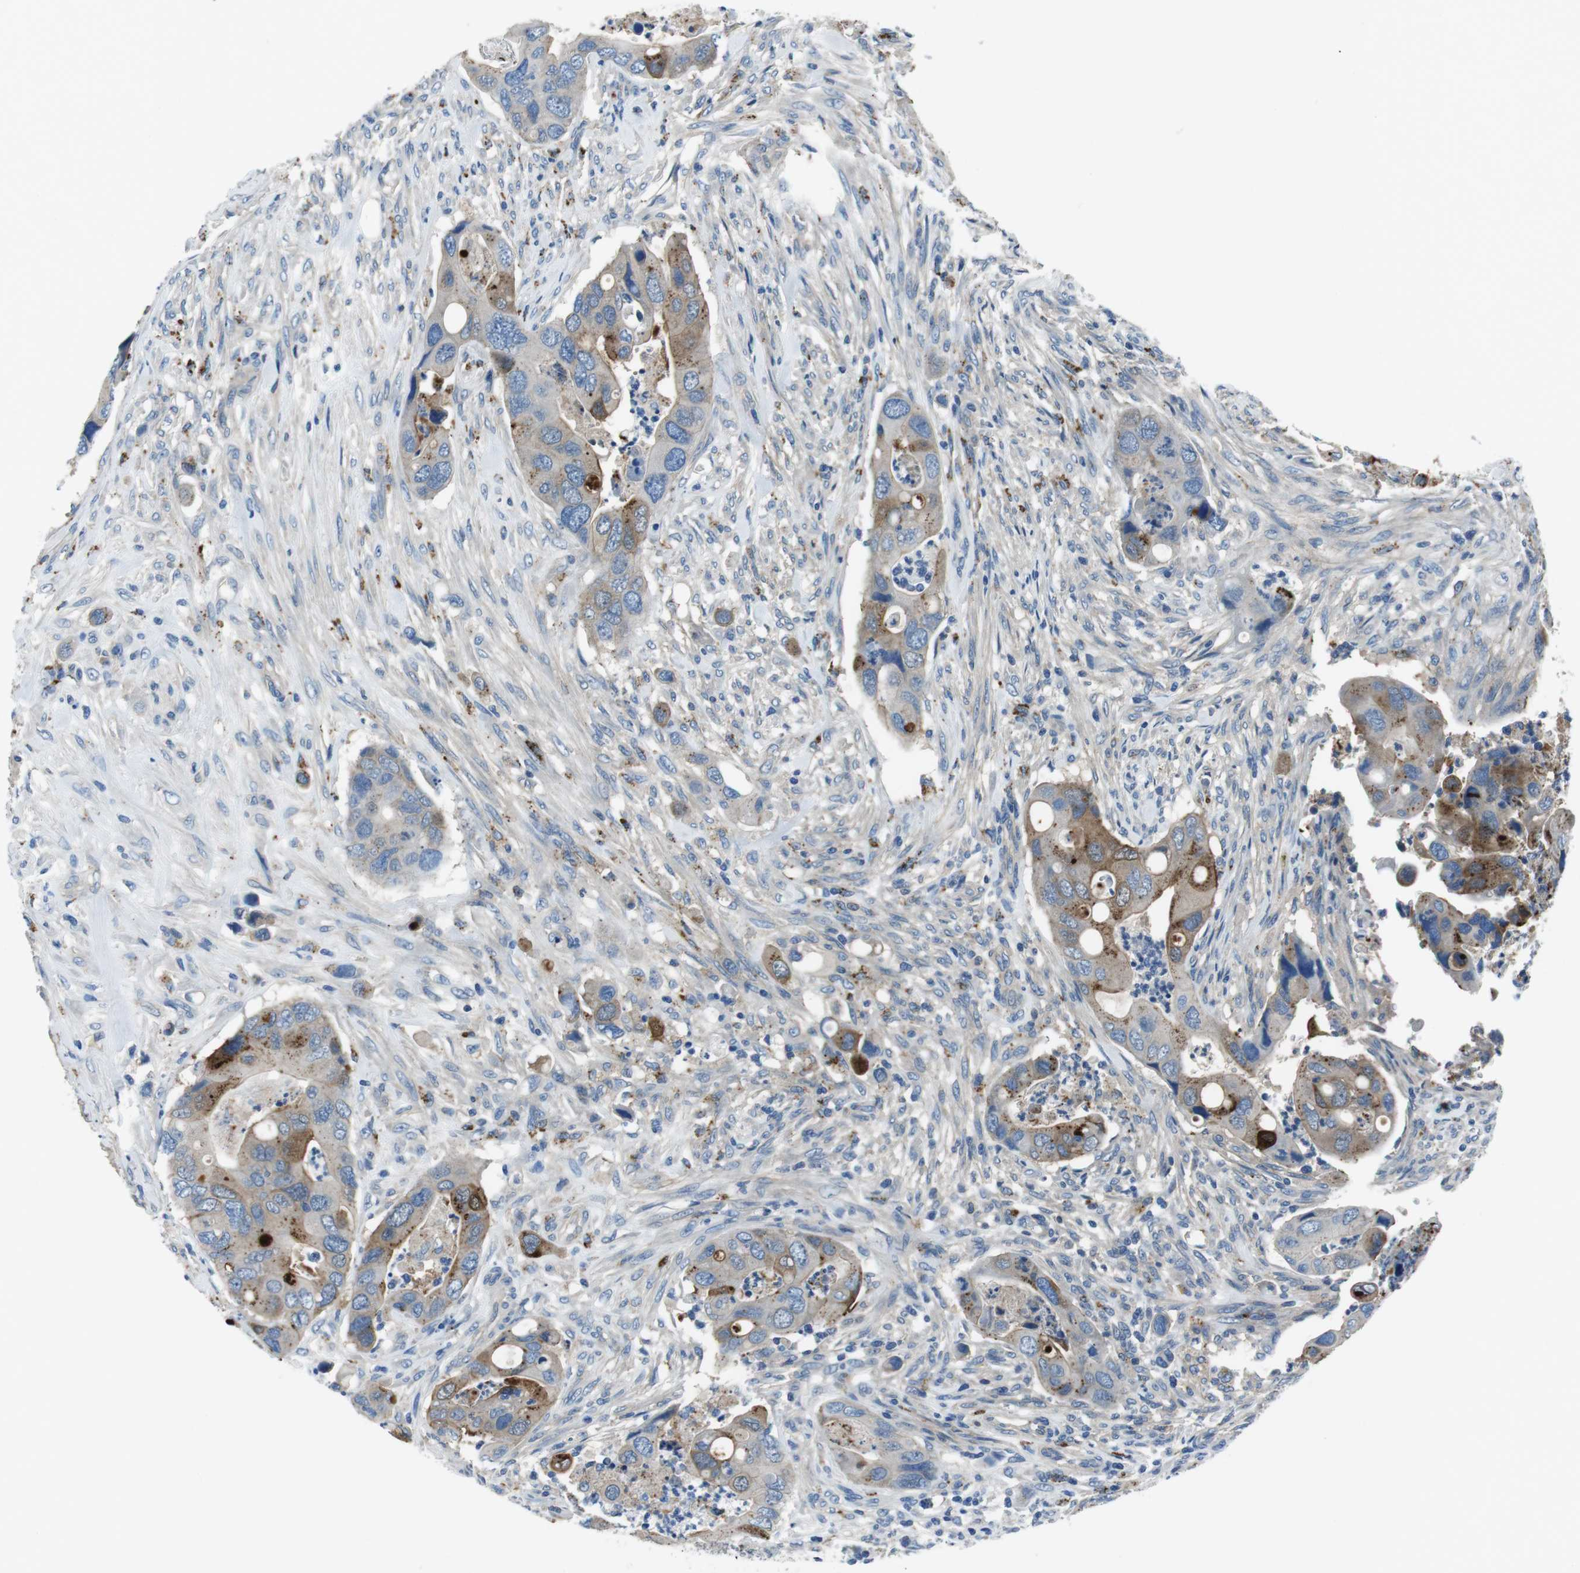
{"staining": {"intensity": "moderate", "quantity": "25%-75%", "location": "cytoplasmic/membranous"}, "tissue": "colorectal cancer", "cell_type": "Tumor cells", "image_type": "cancer", "snomed": [{"axis": "morphology", "description": "Adenocarcinoma, NOS"}, {"axis": "topography", "description": "Rectum"}], "caption": "Immunohistochemistry (DAB (3,3'-diaminobenzidine)) staining of human colorectal adenocarcinoma displays moderate cytoplasmic/membranous protein positivity in approximately 25%-75% of tumor cells.", "gene": "TULP3", "patient": {"sex": "female", "age": 57}}